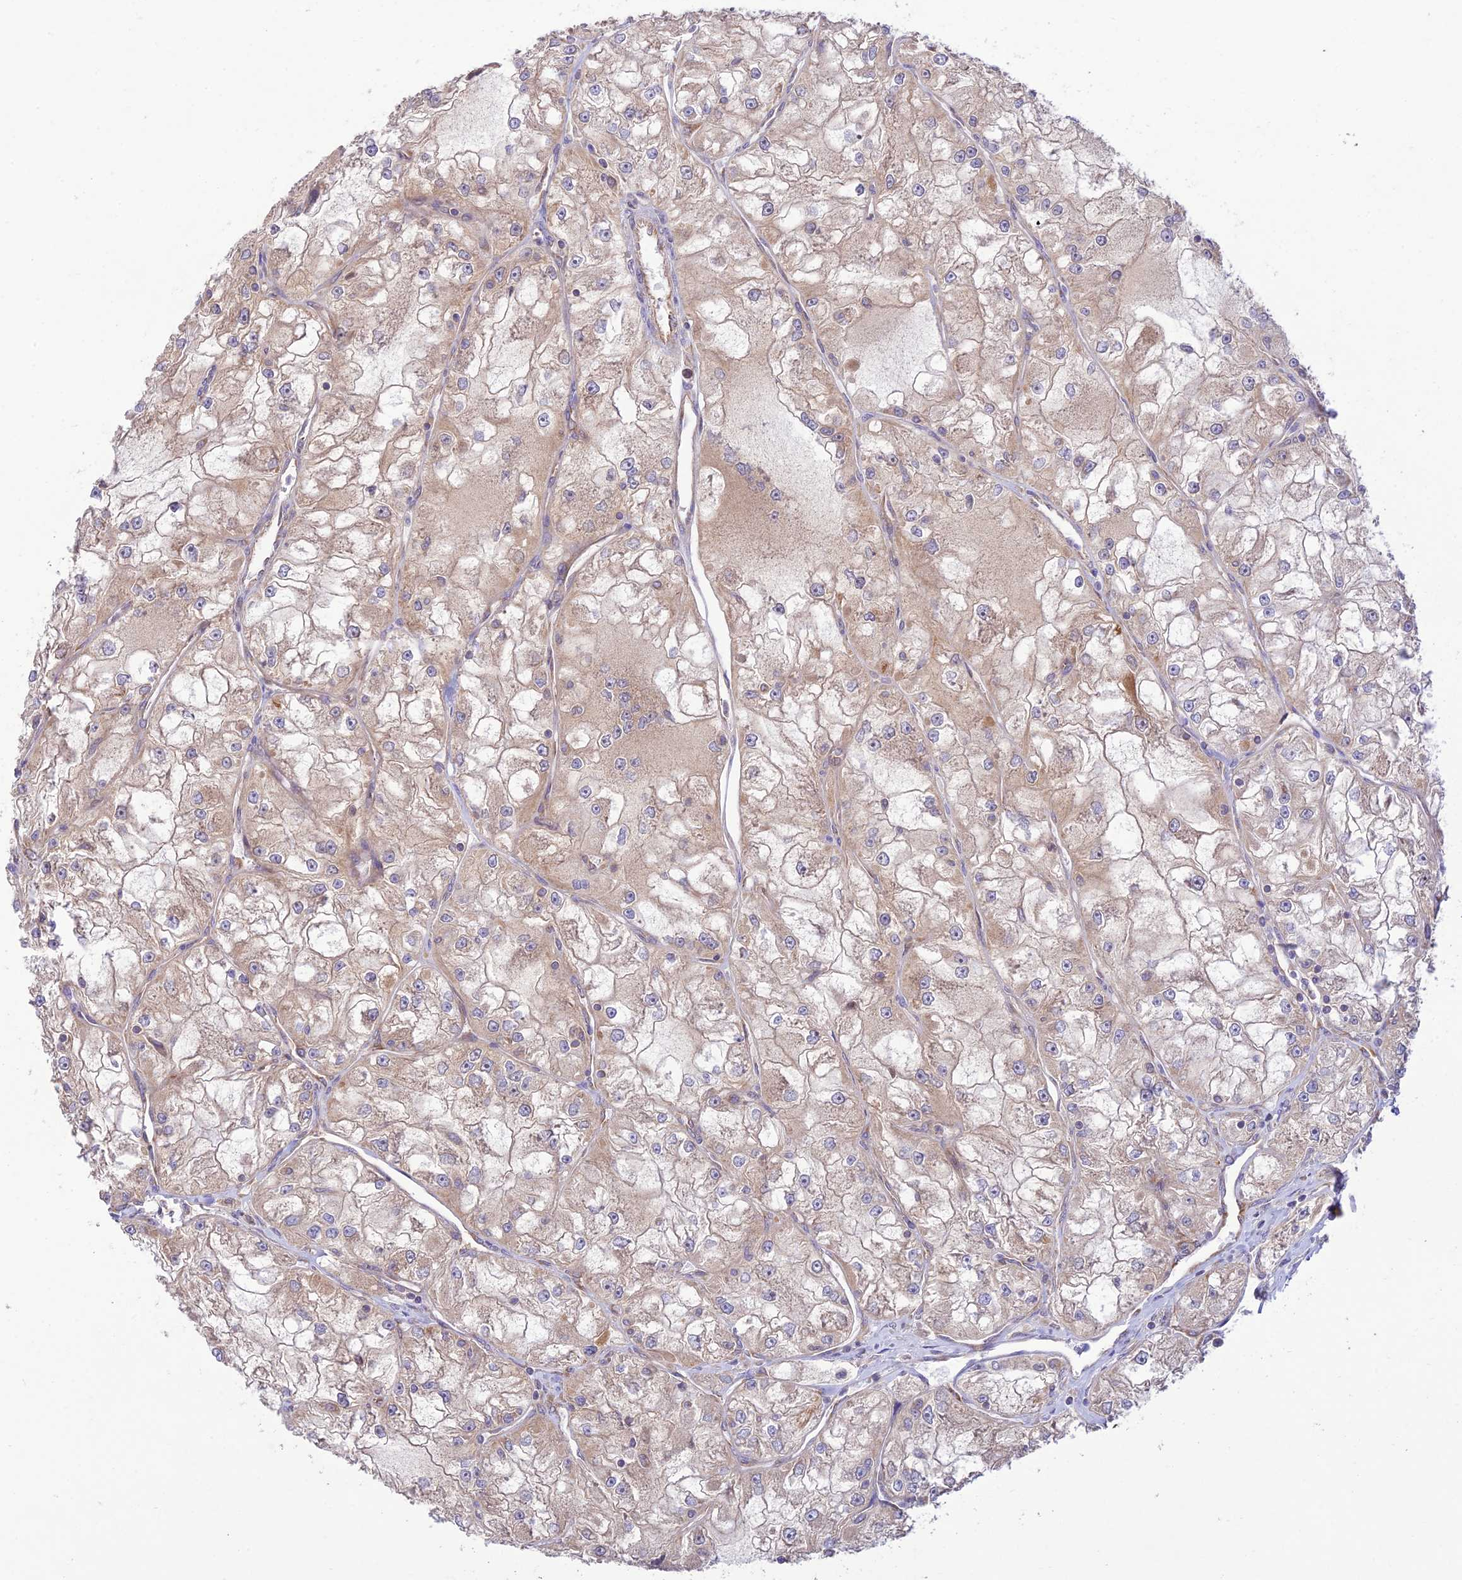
{"staining": {"intensity": "weak", "quantity": ">75%", "location": "cytoplasmic/membranous"}, "tissue": "renal cancer", "cell_type": "Tumor cells", "image_type": "cancer", "snomed": [{"axis": "morphology", "description": "Adenocarcinoma, NOS"}, {"axis": "topography", "description": "Kidney"}], "caption": "Tumor cells demonstrate low levels of weak cytoplasmic/membranous staining in approximately >75% of cells in human adenocarcinoma (renal). Nuclei are stained in blue.", "gene": "TMEM259", "patient": {"sex": "female", "age": 72}}